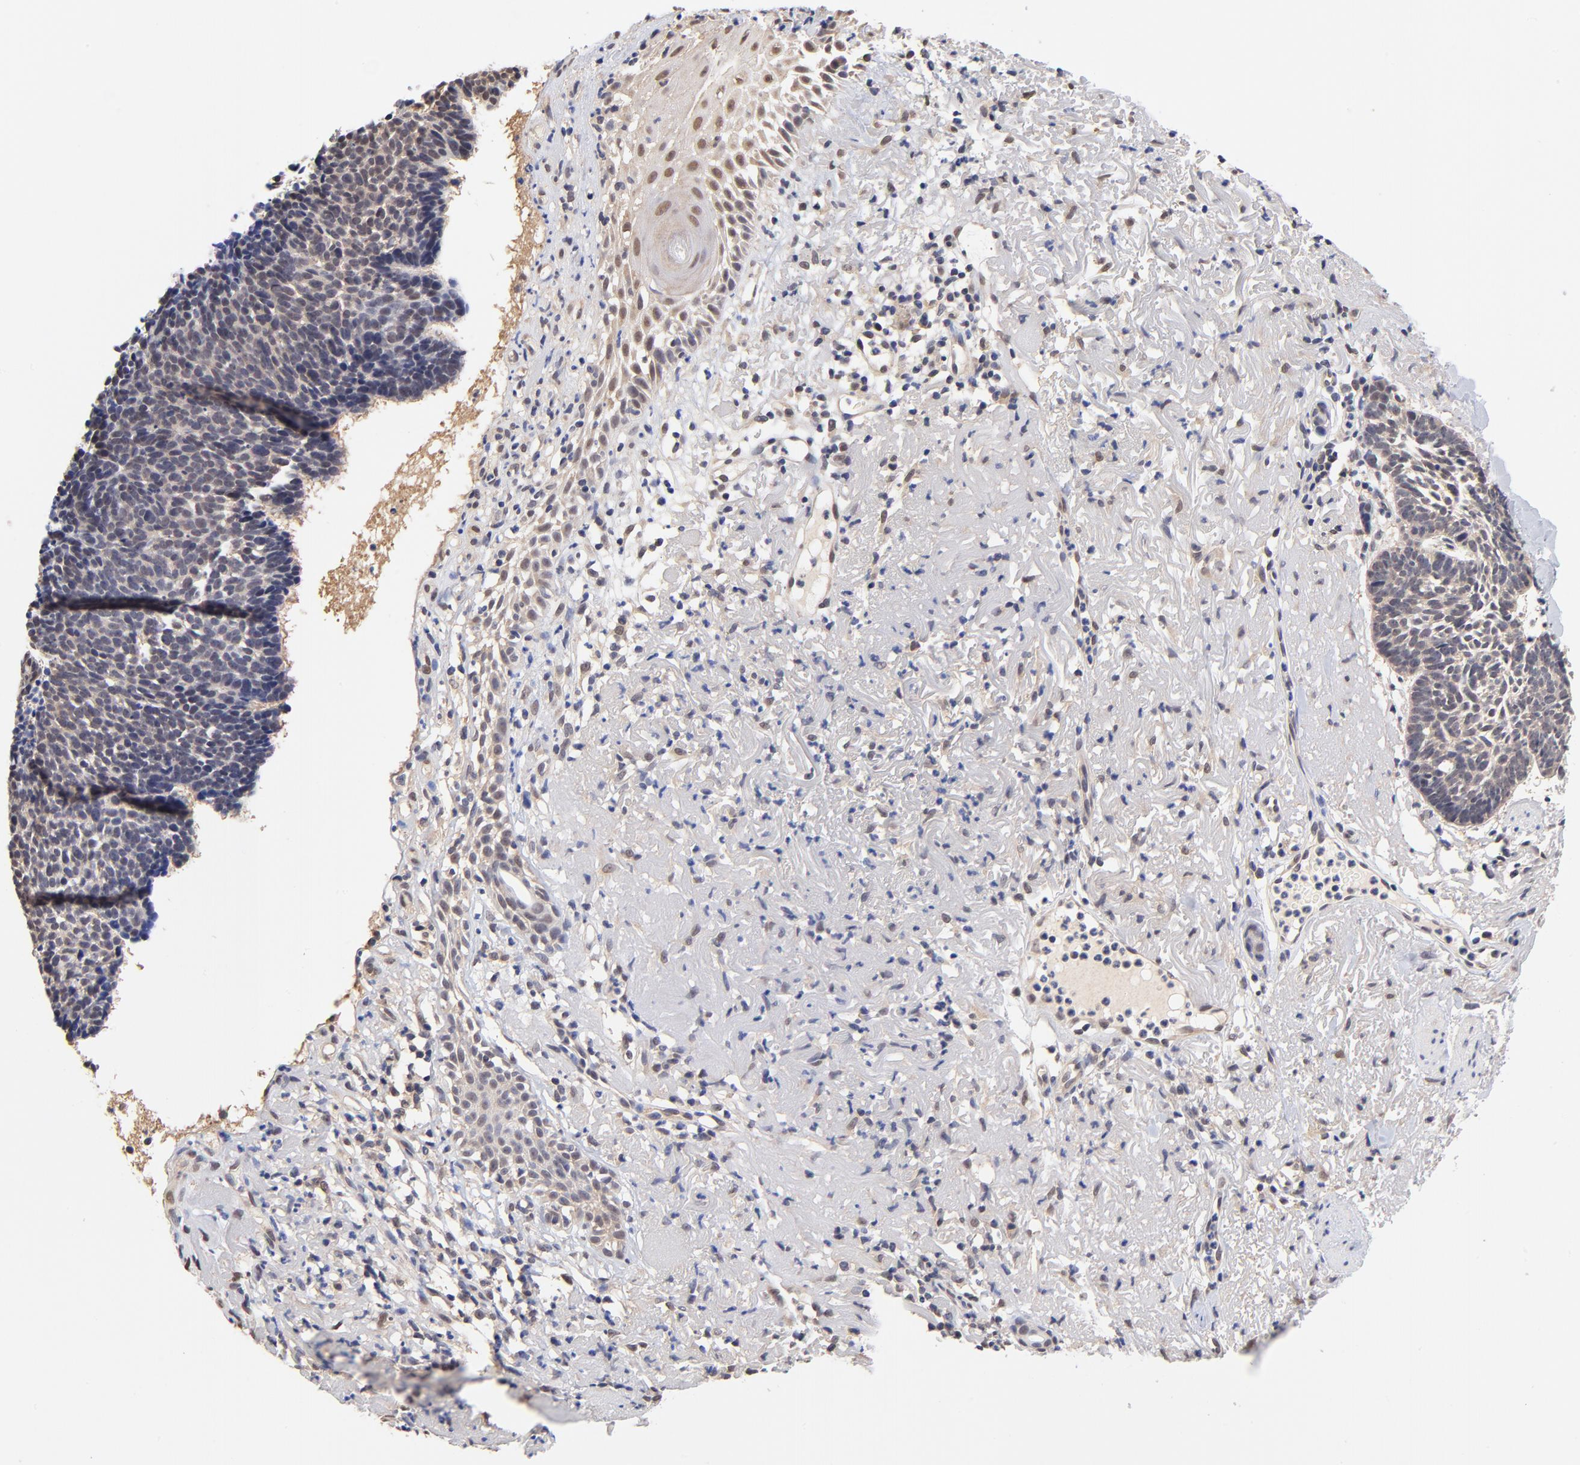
{"staining": {"intensity": "negative", "quantity": "none", "location": "none"}, "tissue": "skin cancer", "cell_type": "Tumor cells", "image_type": "cancer", "snomed": [{"axis": "morphology", "description": "Basal cell carcinoma"}, {"axis": "topography", "description": "Skin"}], "caption": "Photomicrograph shows no protein positivity in tumor cells of skin cancer (basal cell carcinoma) tissue. (Brightfield microscopy of DAB (3,3'-diaminobenzidine) immunohistochemistry (IHC) at high magnification).", "gene": "TXNL1", "patient": {"sex": "female", "age": 87}}